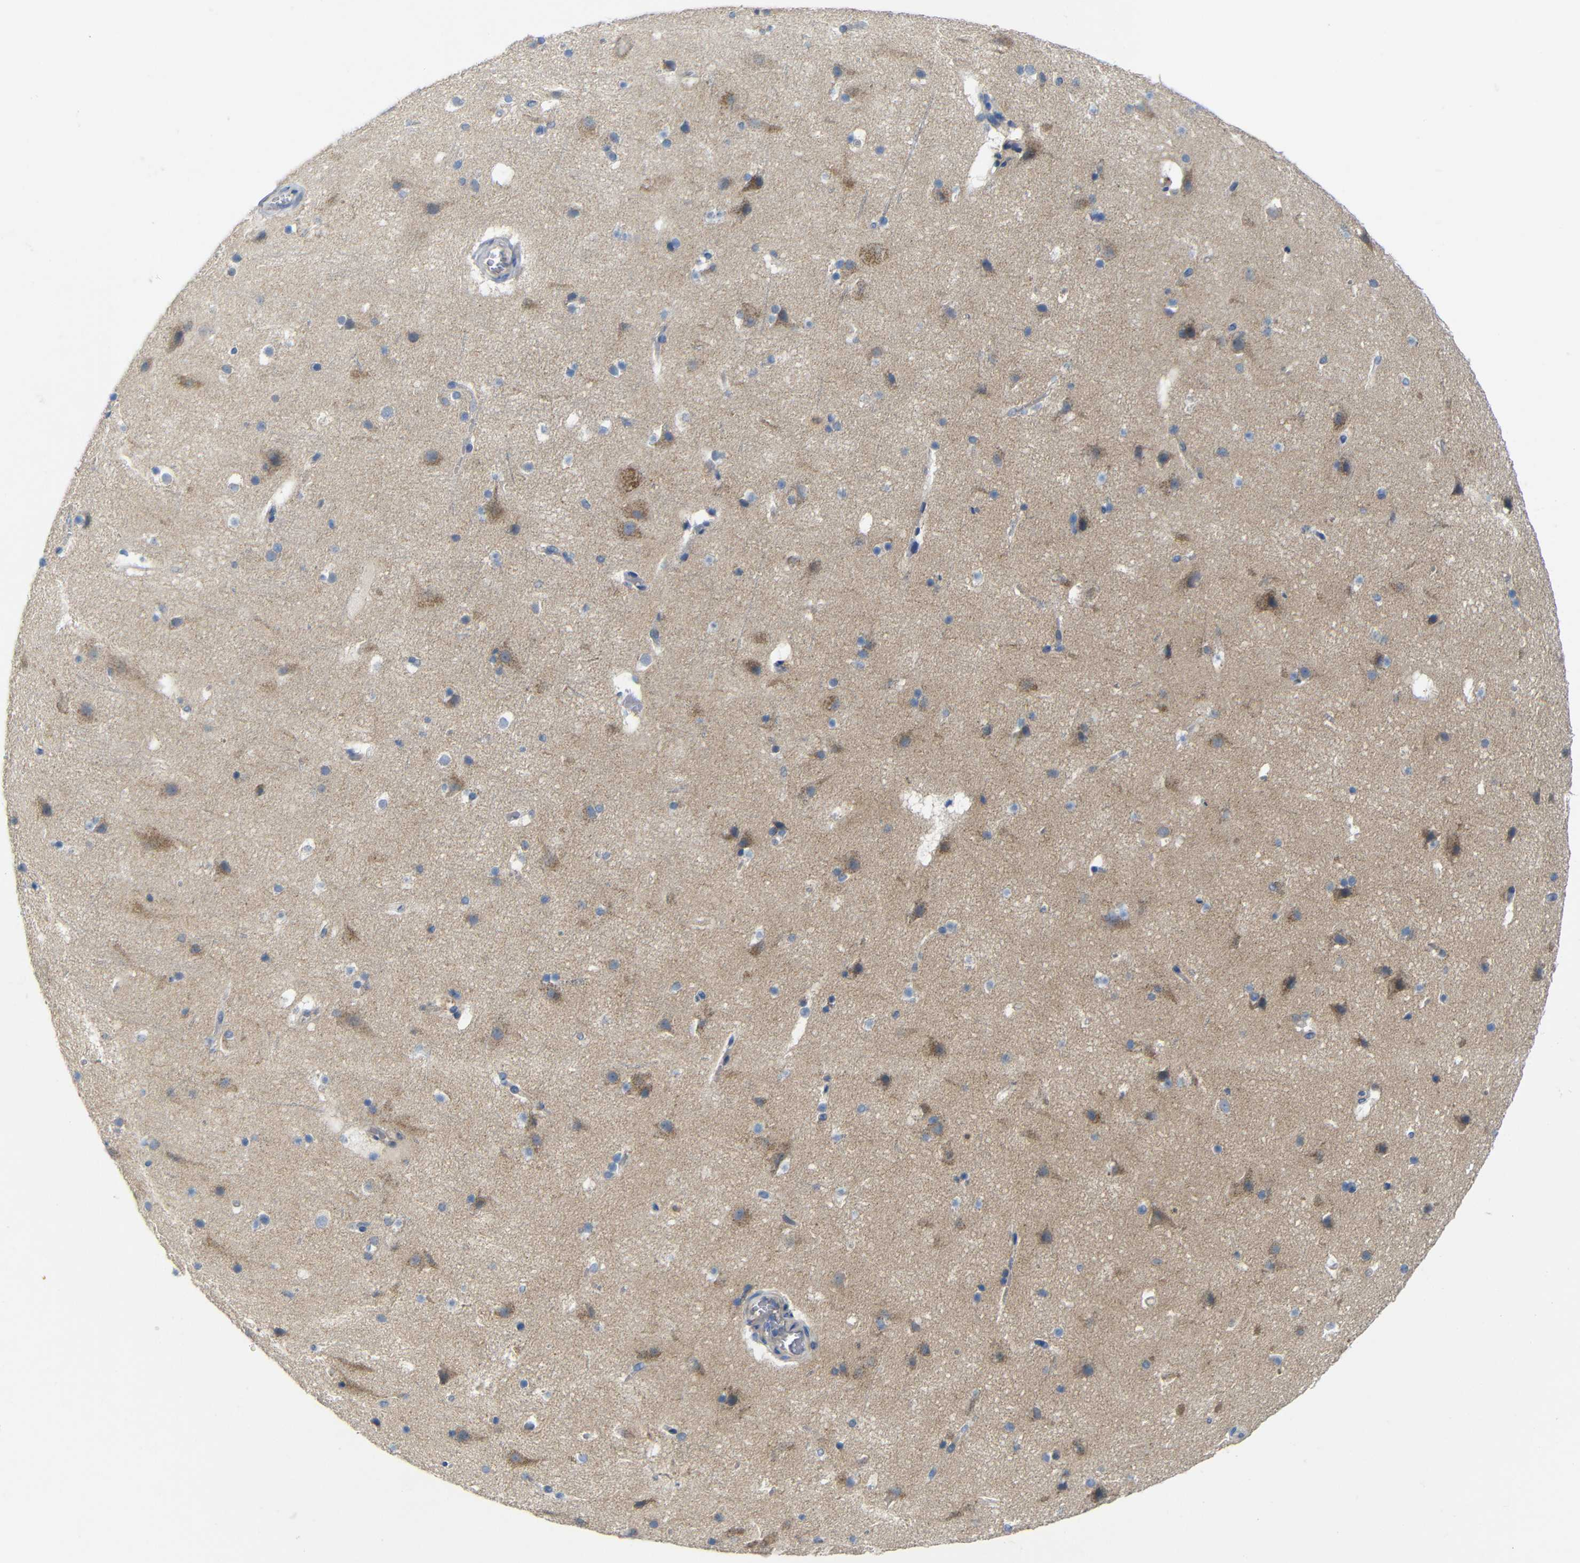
{"staining": {"intensity": "weak", "quantity": "25%-75%", "location": "cytoplasmic/membranous"}, "tissue": "cerebral cortex", "cell_type": "Endothelial cells", "image_type": "normal", "snomed": [{"axis": "morphology", "description": "Normal tissue, NOS"}, {"axis": "topography", "description": "Cerebral cortex"}], "caption": "IHC (DAB (3,3'-diaminobenzidine)) staining of normal cerebral cortex demonstrates weak cytoplasmic/membranous protein expression in approximately 25%-75% of endothelial cells.", "gene": "TBC1D32", "patient": {"sex": "male", "age": 45}}